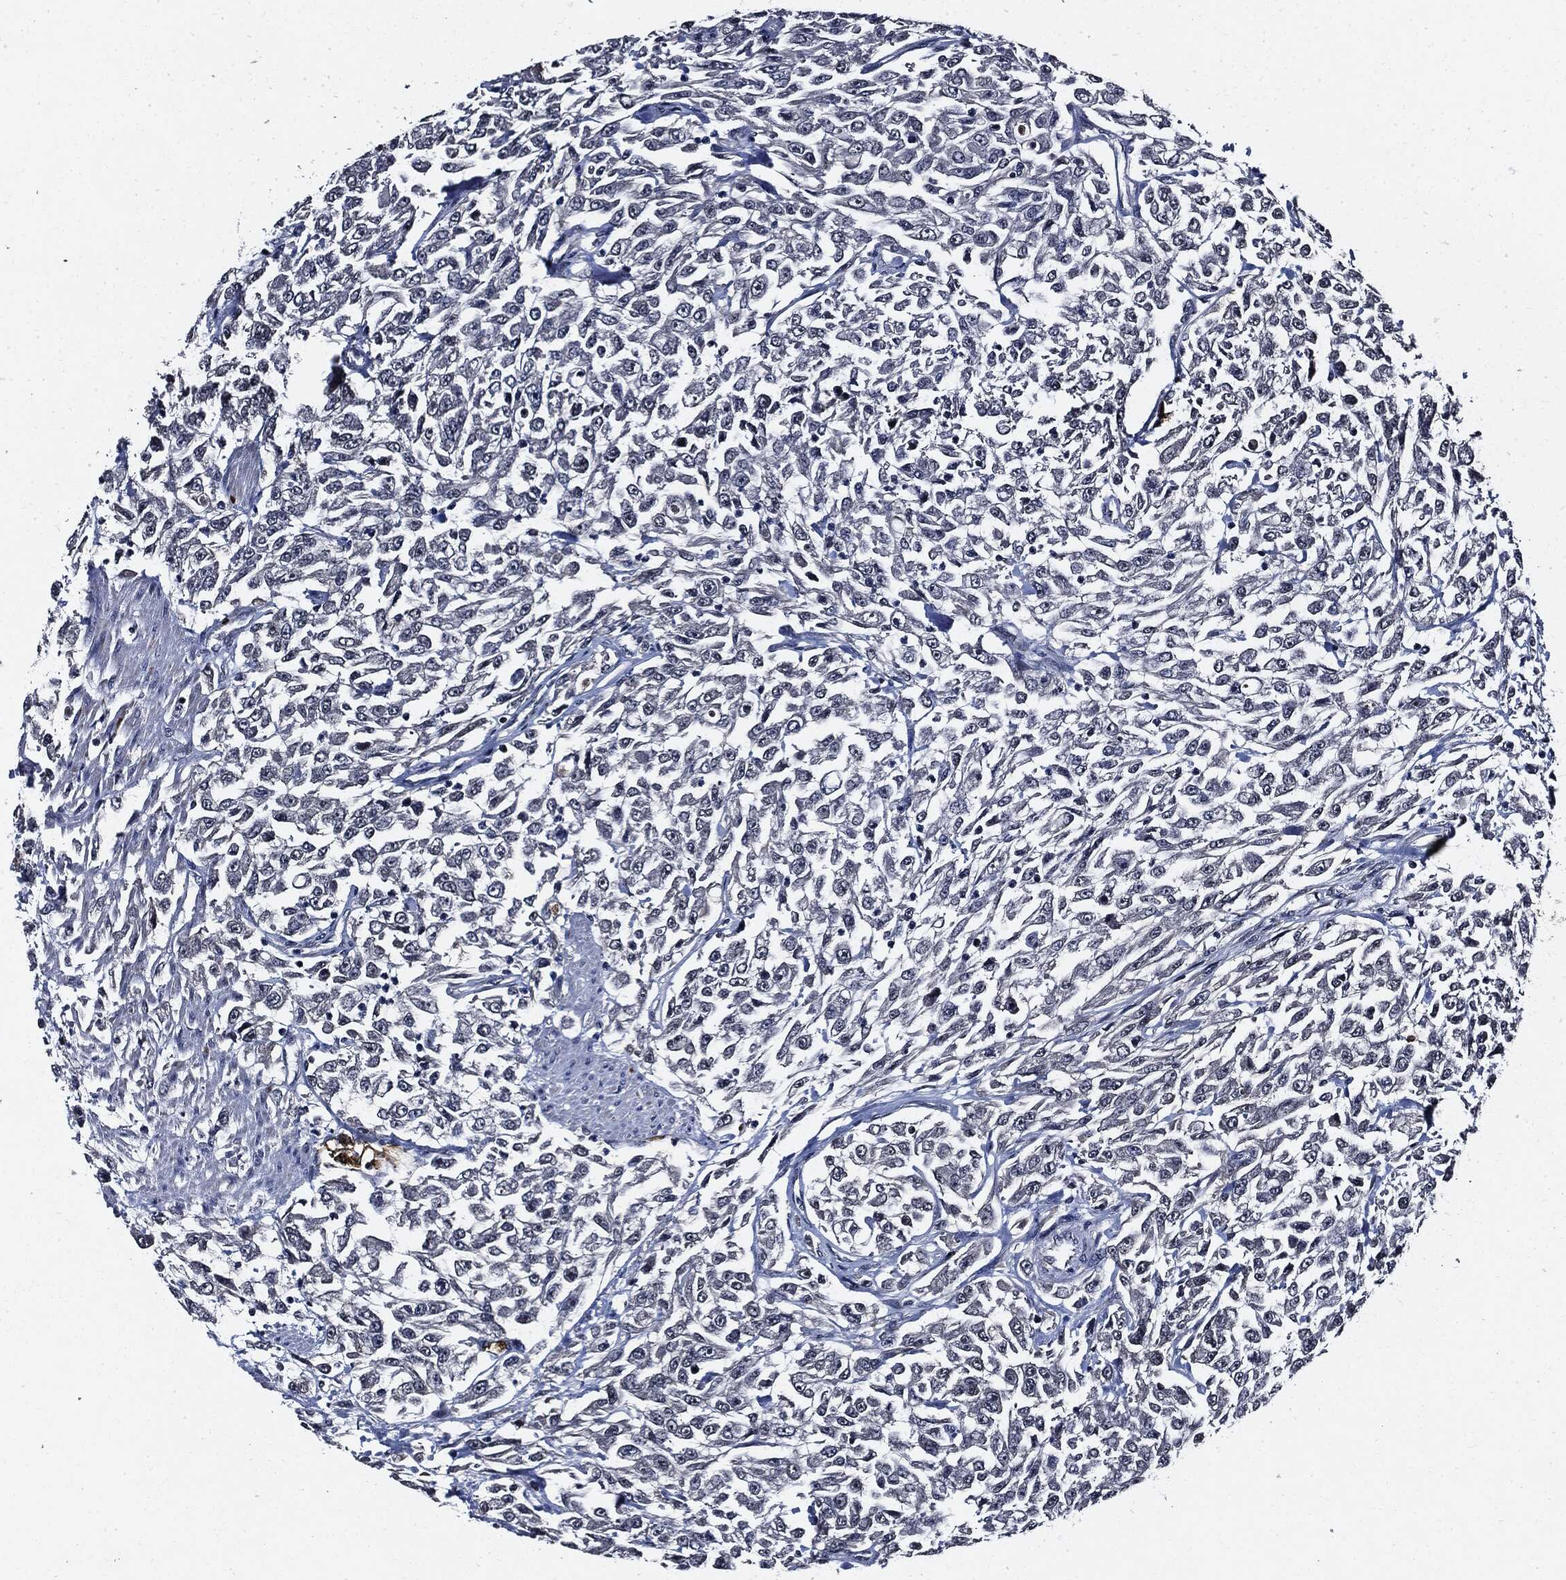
{"staining": {"intensity": "negative", "quantity": "none", "location": "none"}, "tissue": "urothelial cancer", "cell_type": "Tumor cells", "image_type": "cancer", "snomed": [{"axis": "morphology", "description": "Urothelial carcinoma, High grade"}, {"axis": "topography", "description": "Urinary bladder"}], "caption": "High magnification brightfield microscopy of urothelial carcinoma (high-grade) stained with DAB (3,3'-diaminobenzidine) (brown) and counterstained with hematoxylin (blue): tumor cells show no significant positivity.", "gene": "SUGT1", "patient": {"sex": "male", "age": 46}}